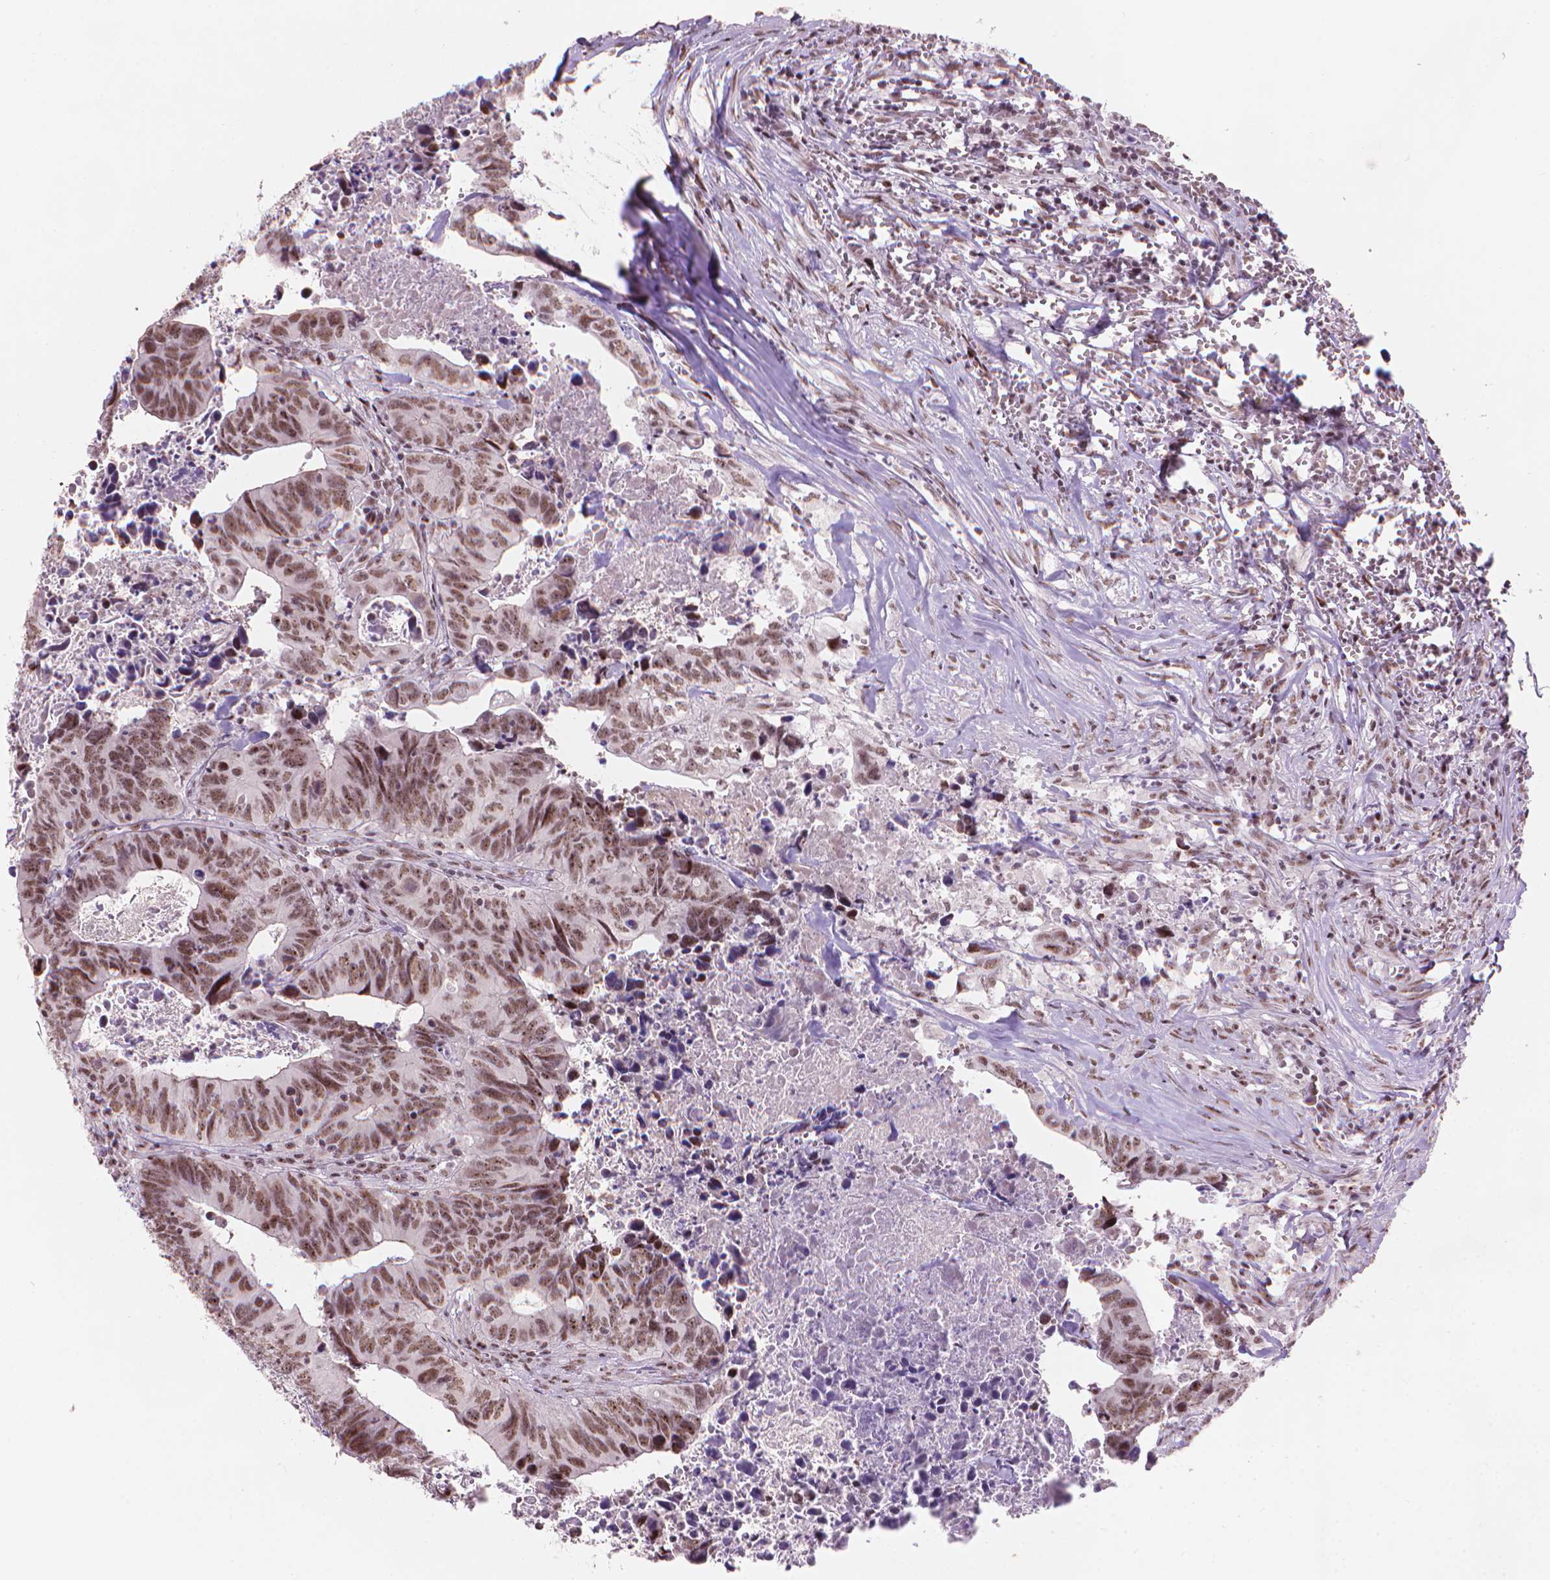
{"staining": {"intensity": "moderate", "quantity": ">75%", "location": "nuclear"}, "tissue": "colorectal cancer", "cell_type": "Tumor cells", "image_type": "cancer", "snomed": [{"axis": "morphology", "description": "Adenocarcinoma, NOS"}, {"axis": "topography", "description": "Colon"}], "caption": "IHC photomicrograph of colorectal adenocarcinoma stained for a protein (brown), which shows medium levels of moderate nuclear expression in approximately >75% of tumor cells.", "gene": "HES7", "patient": {"sex": "female", "age": 82}}